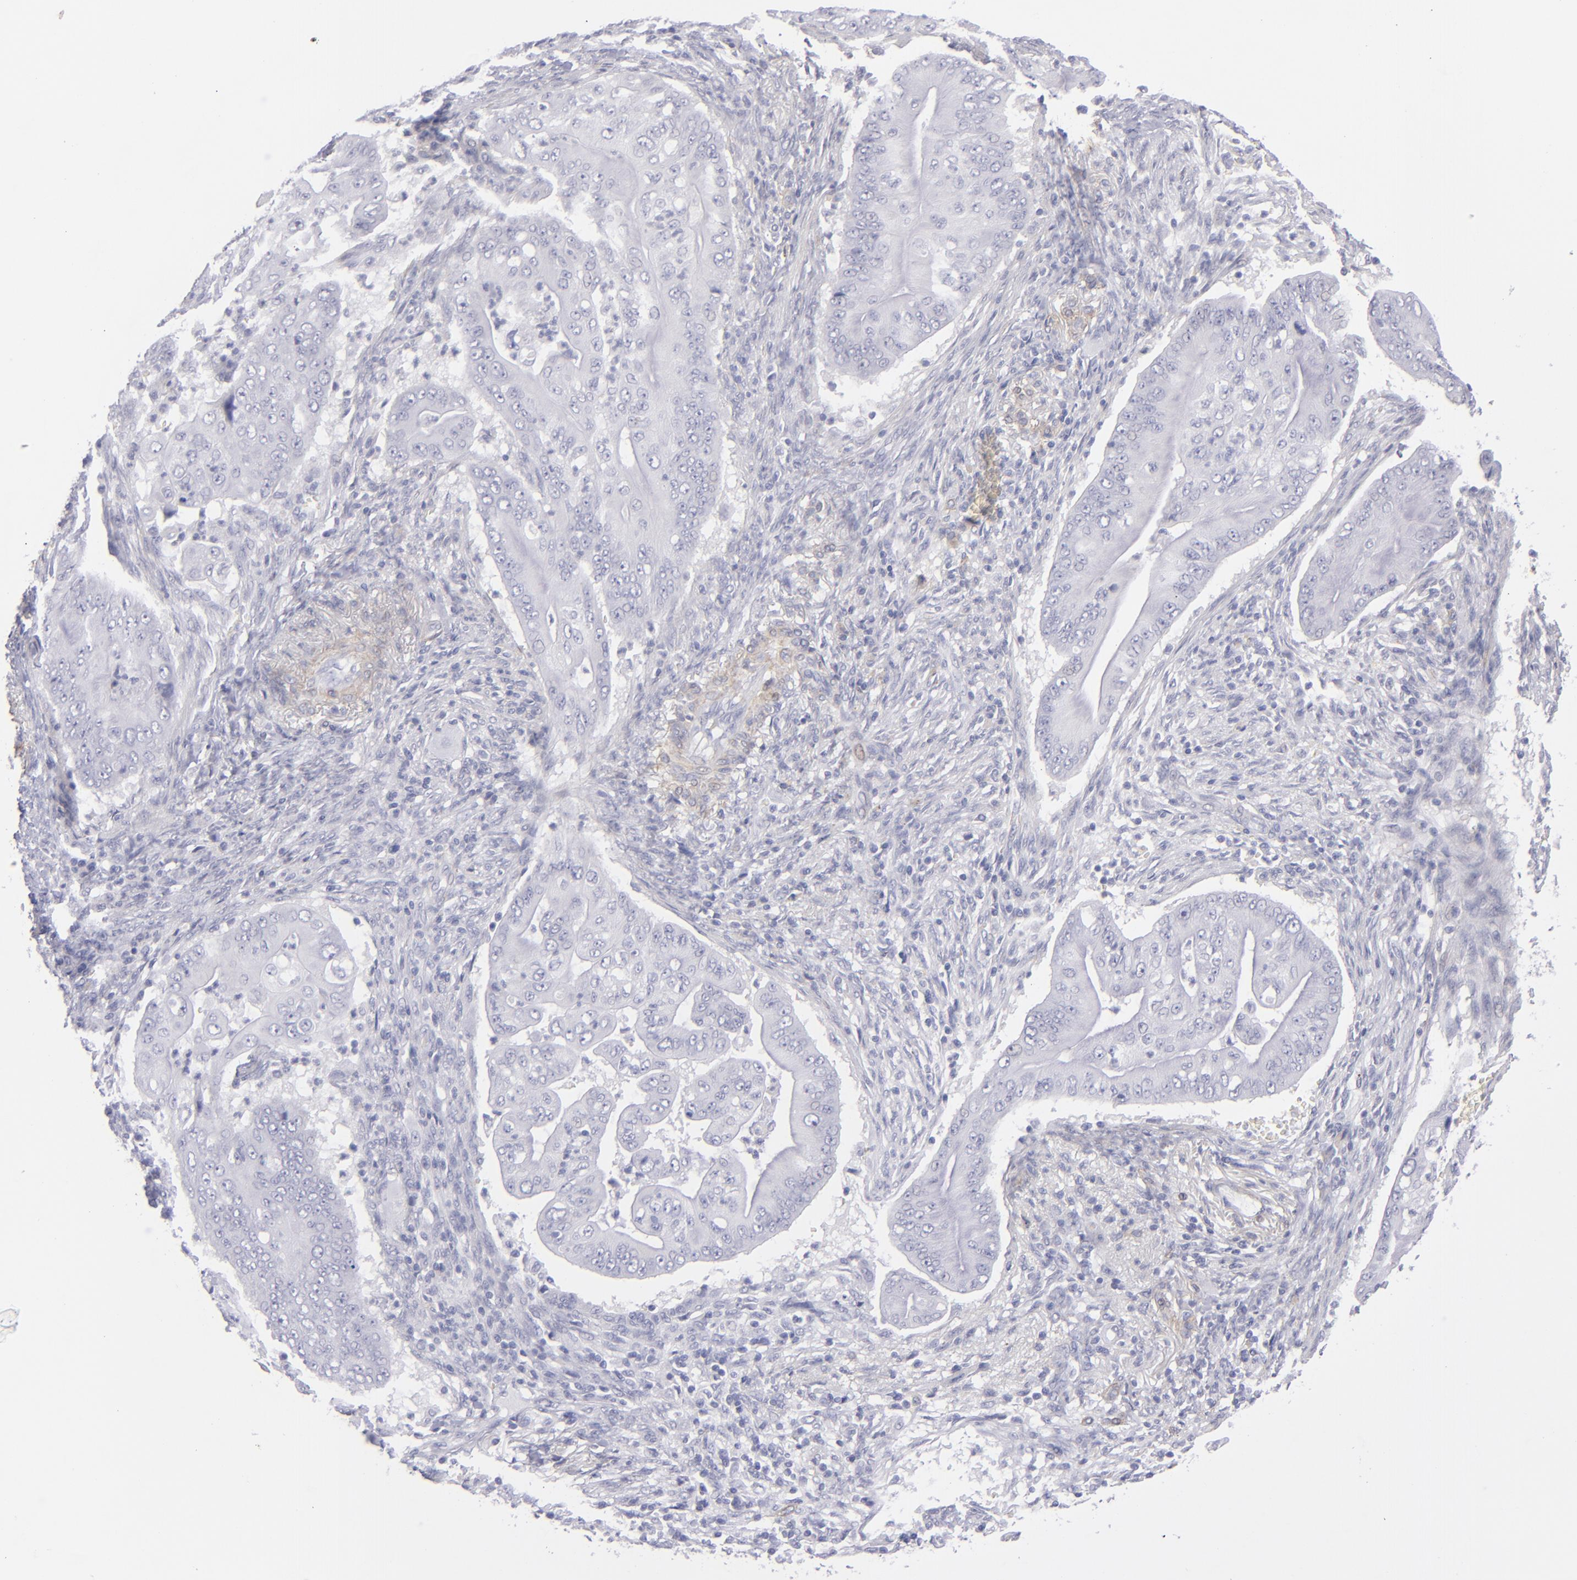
{"staining": {"intensity": "negative", "quantity": "none", "location": "none"}, "tissue": "pancreatic cancer", "cell_type": "Tumor cells", "image_type": "cancer", "snomed": [{"axis": "morphology", "description": "Adenocarcinoma, NOS"}, {"axis": "topography", "description": "Pancreas"}], "caption": "IHC histopathology image of neoplastic tissue: human pancreatic cancer stained with DAB (3,3'-diaminobenzidine) shows no significant protein expression in tumor cells.", "gene": "MYH11", "patient": {"sex": "male", "age": 62}}